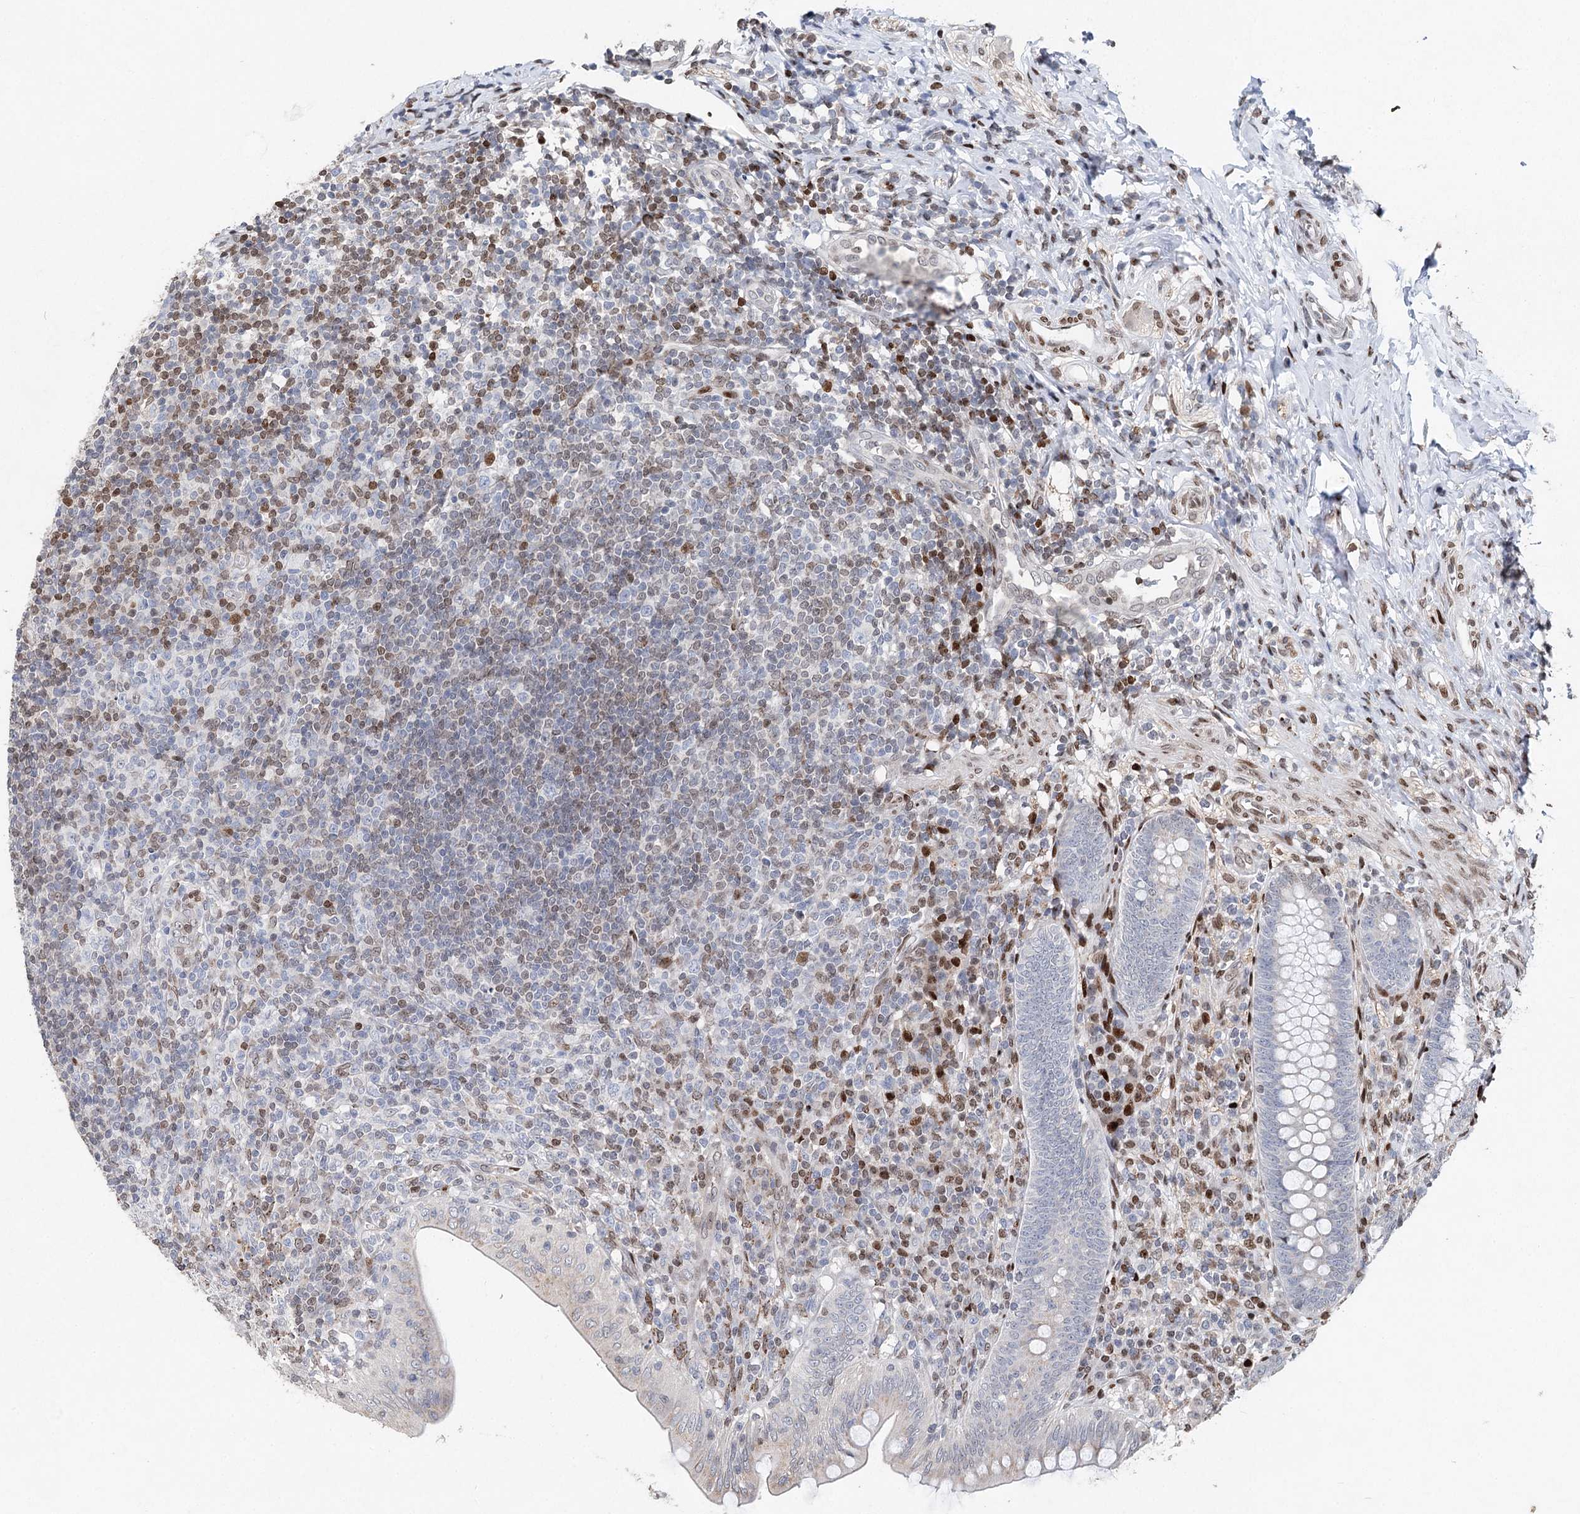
{"staining": {"intensity": "weak", "quantity": "<25%", "location": "nuclear"}, "tissue": "appendix", "cell_type": "Glandular cells", "image_type": "normal", "snomed": [{"axis": "morphology", "description": "Normal tissue, NOS"}, {"axis": "topography", "description": "Appendix"}], "caption": "A high-resolution histopathology image shows IHC staining of benign appendix, which reveals no significant expression in glandular cells.", "gene": "FRMD4A", "patient": {"sex": "male", "age": 14}}